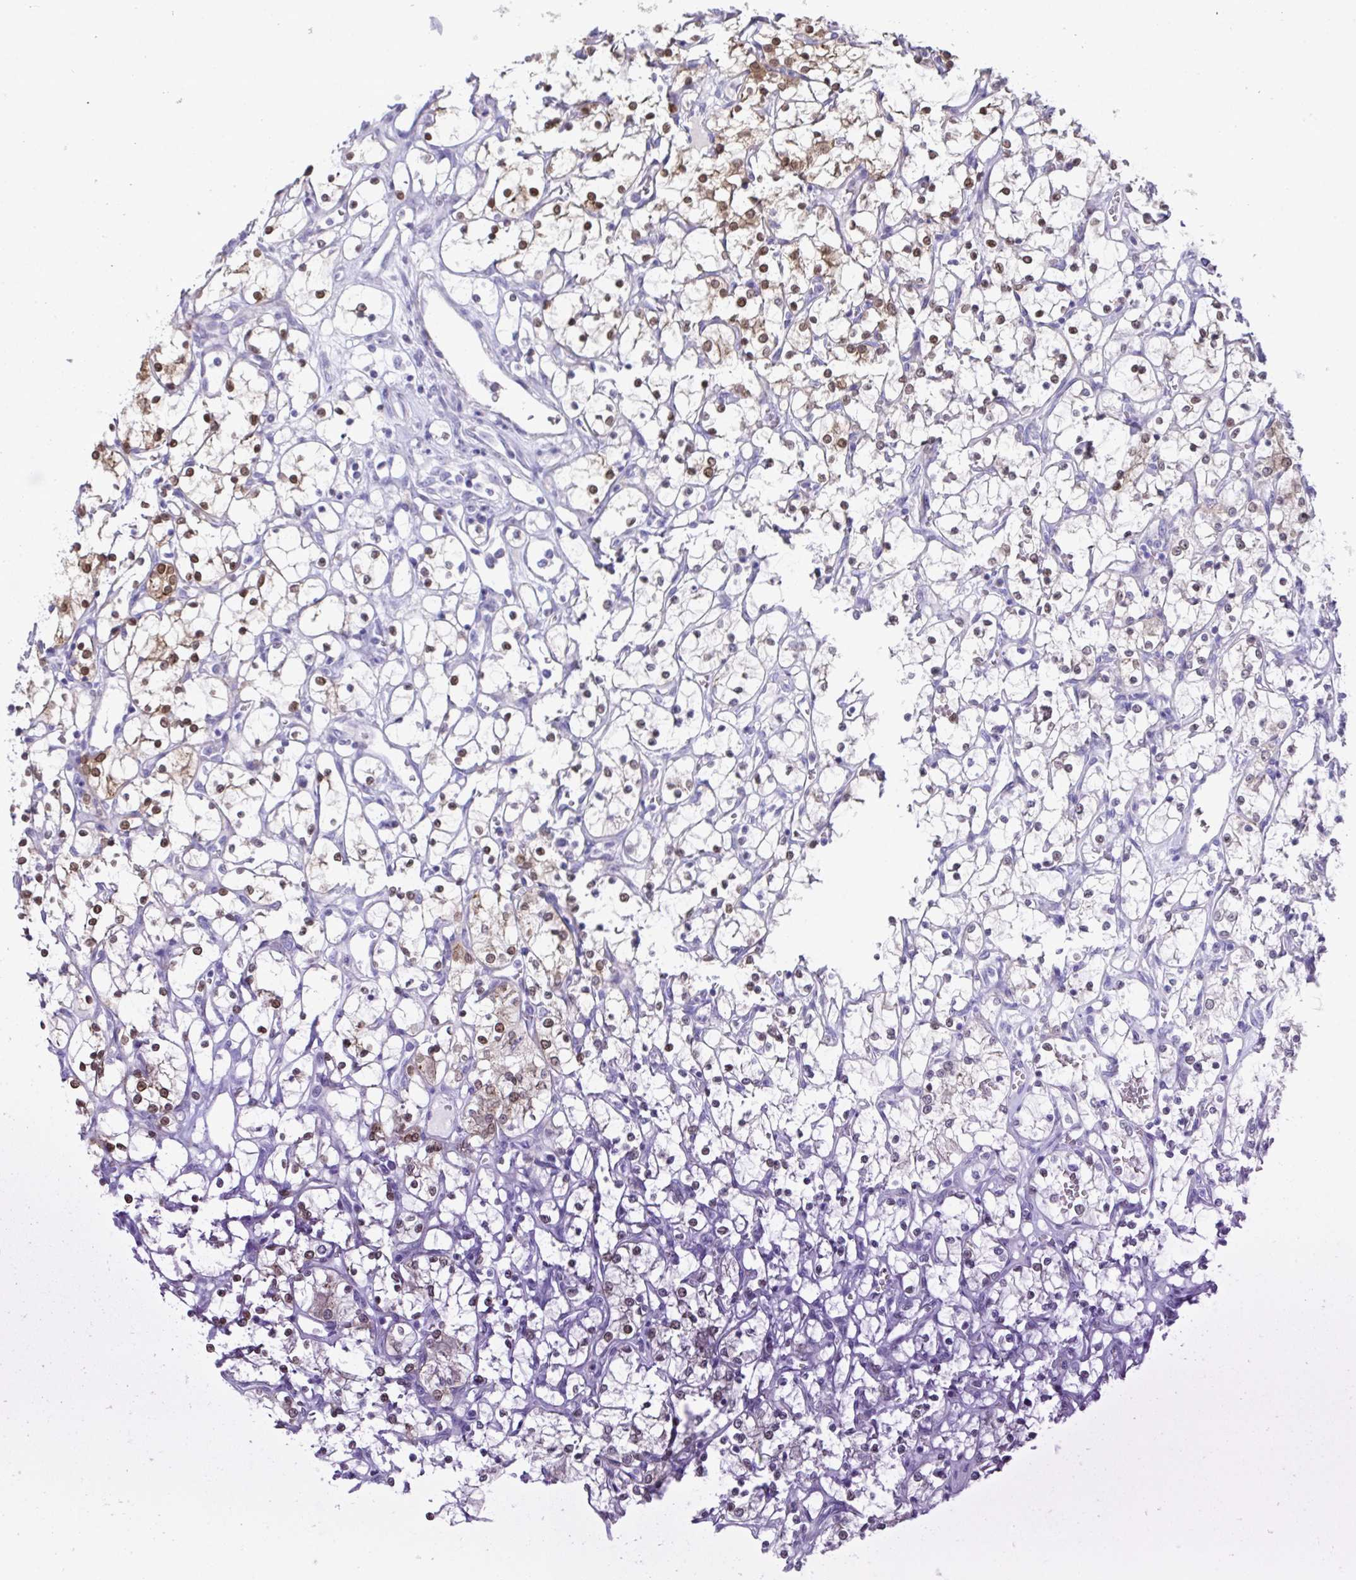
{"staining": {"intensity": "moderate", "quantity": "<25%", "location": "cytoplasmic/membranous,nuclear"}, "tissue": "renal cancer", "cell_type": "Tumor cells", "image_type": "cancer", "snomed": [{"axis": "morphology", "description": "Adenocarcinoma, NOS"}, {"axis": "topography", "description": "Kidney"}], "caption": "Tumor cells reveal low levels of moderate cytoplasmic/membranous and nuclear staining in approximately <25% of cells in human adenocarcinoma (renal).", "gene": "A1CF", "patient": {"sex": "female", "age": 69}}